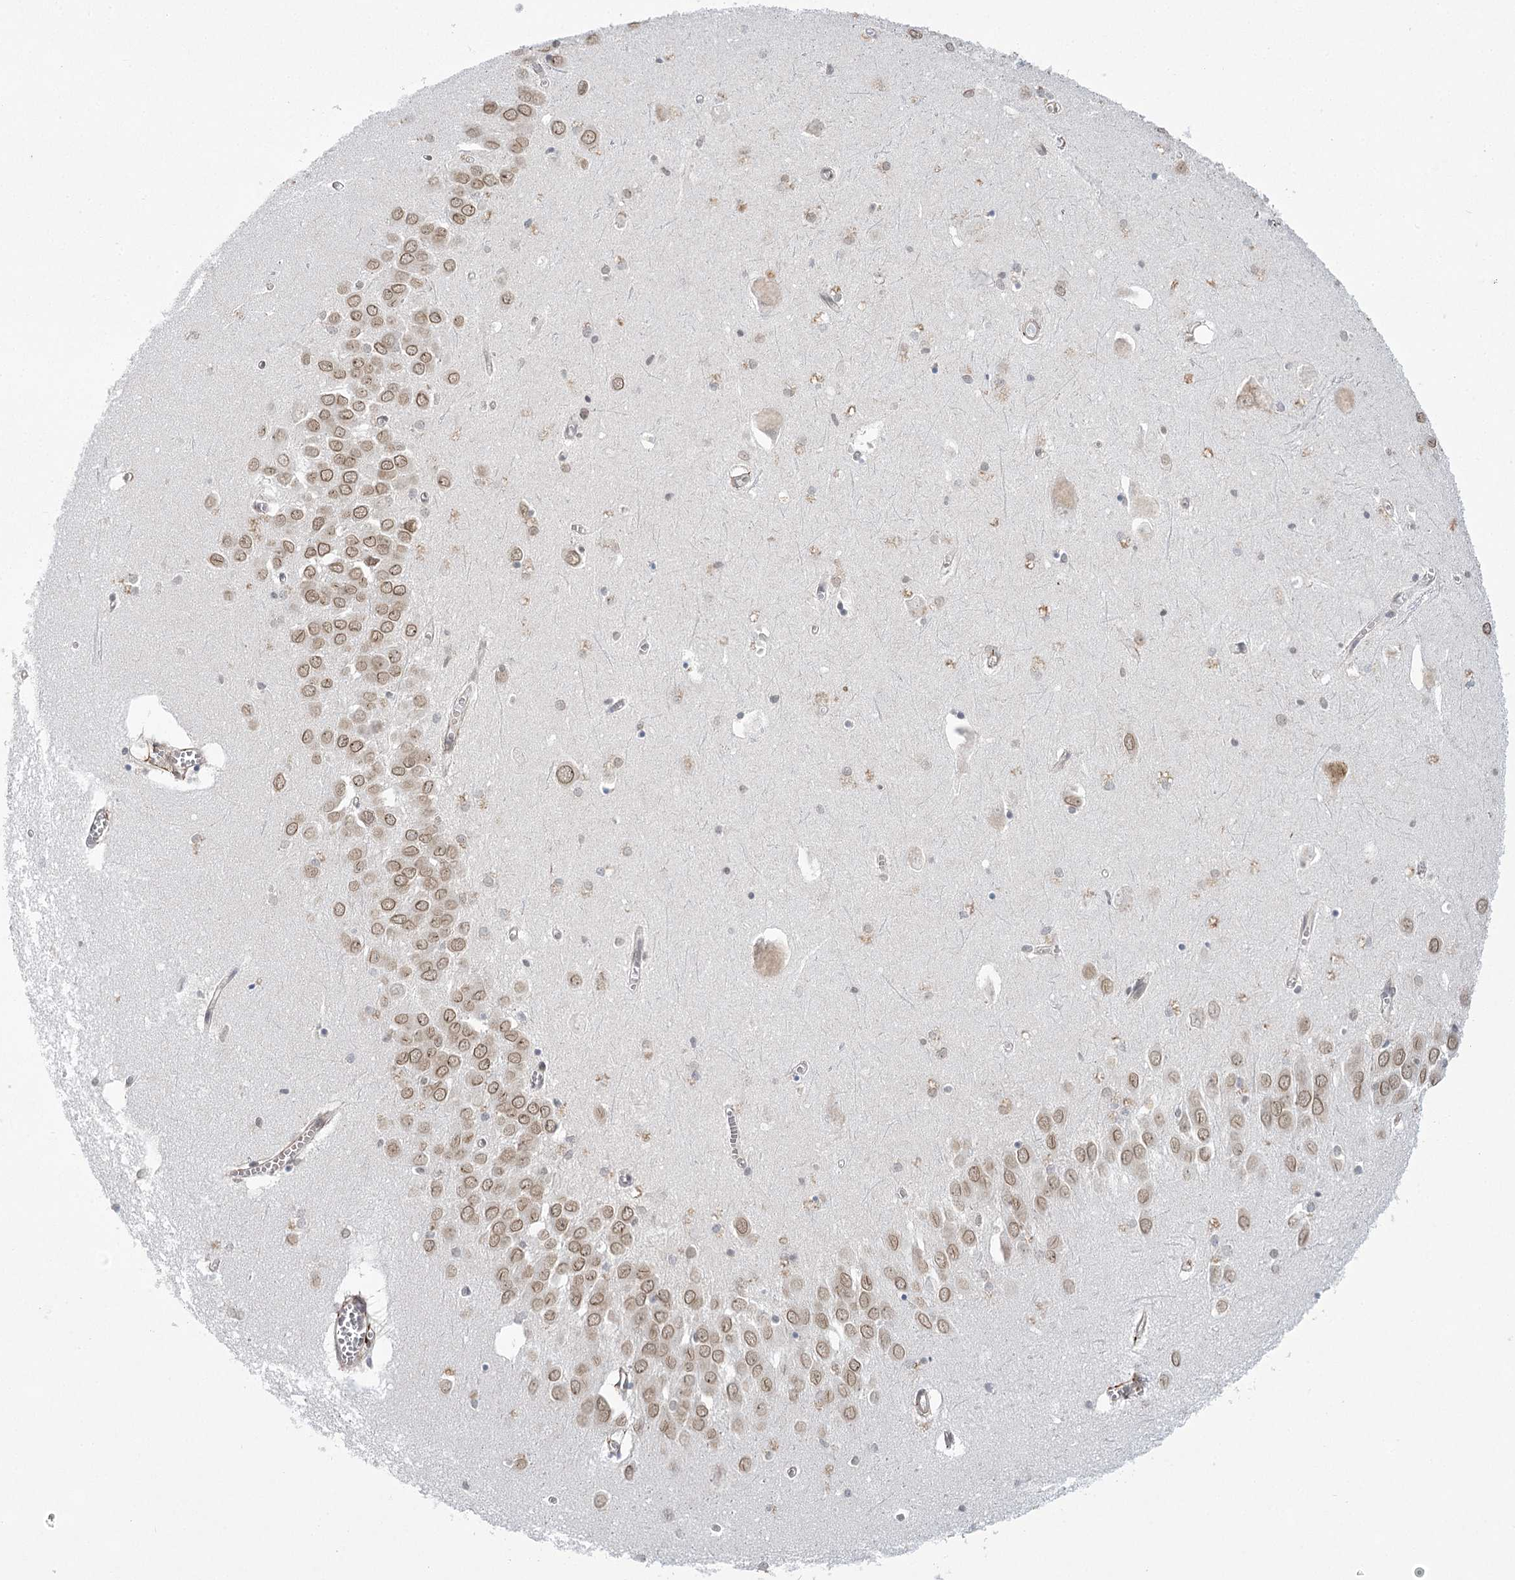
{"staining": {"intensity": "negative", "quantity": "none", "location": "none"}, "tissue": "hippocampus", "cell_type": "Glial cells", "image_type": "normal", "snomed": [{"axis": "morphology", "description": "Normal tissue, NOS"}, {"axis": "topography", "description": "Hippocampus"}], "caption": "High magnification brightfield microscopy of normal hippocampus stained with DAB (3,3'-diaminobenzidine) (brown) and counterstained with hematoxylin (blue): glial cells show no significant staining.", "gene": "MED28", "patient": {"sex": "male", "age": 70}}